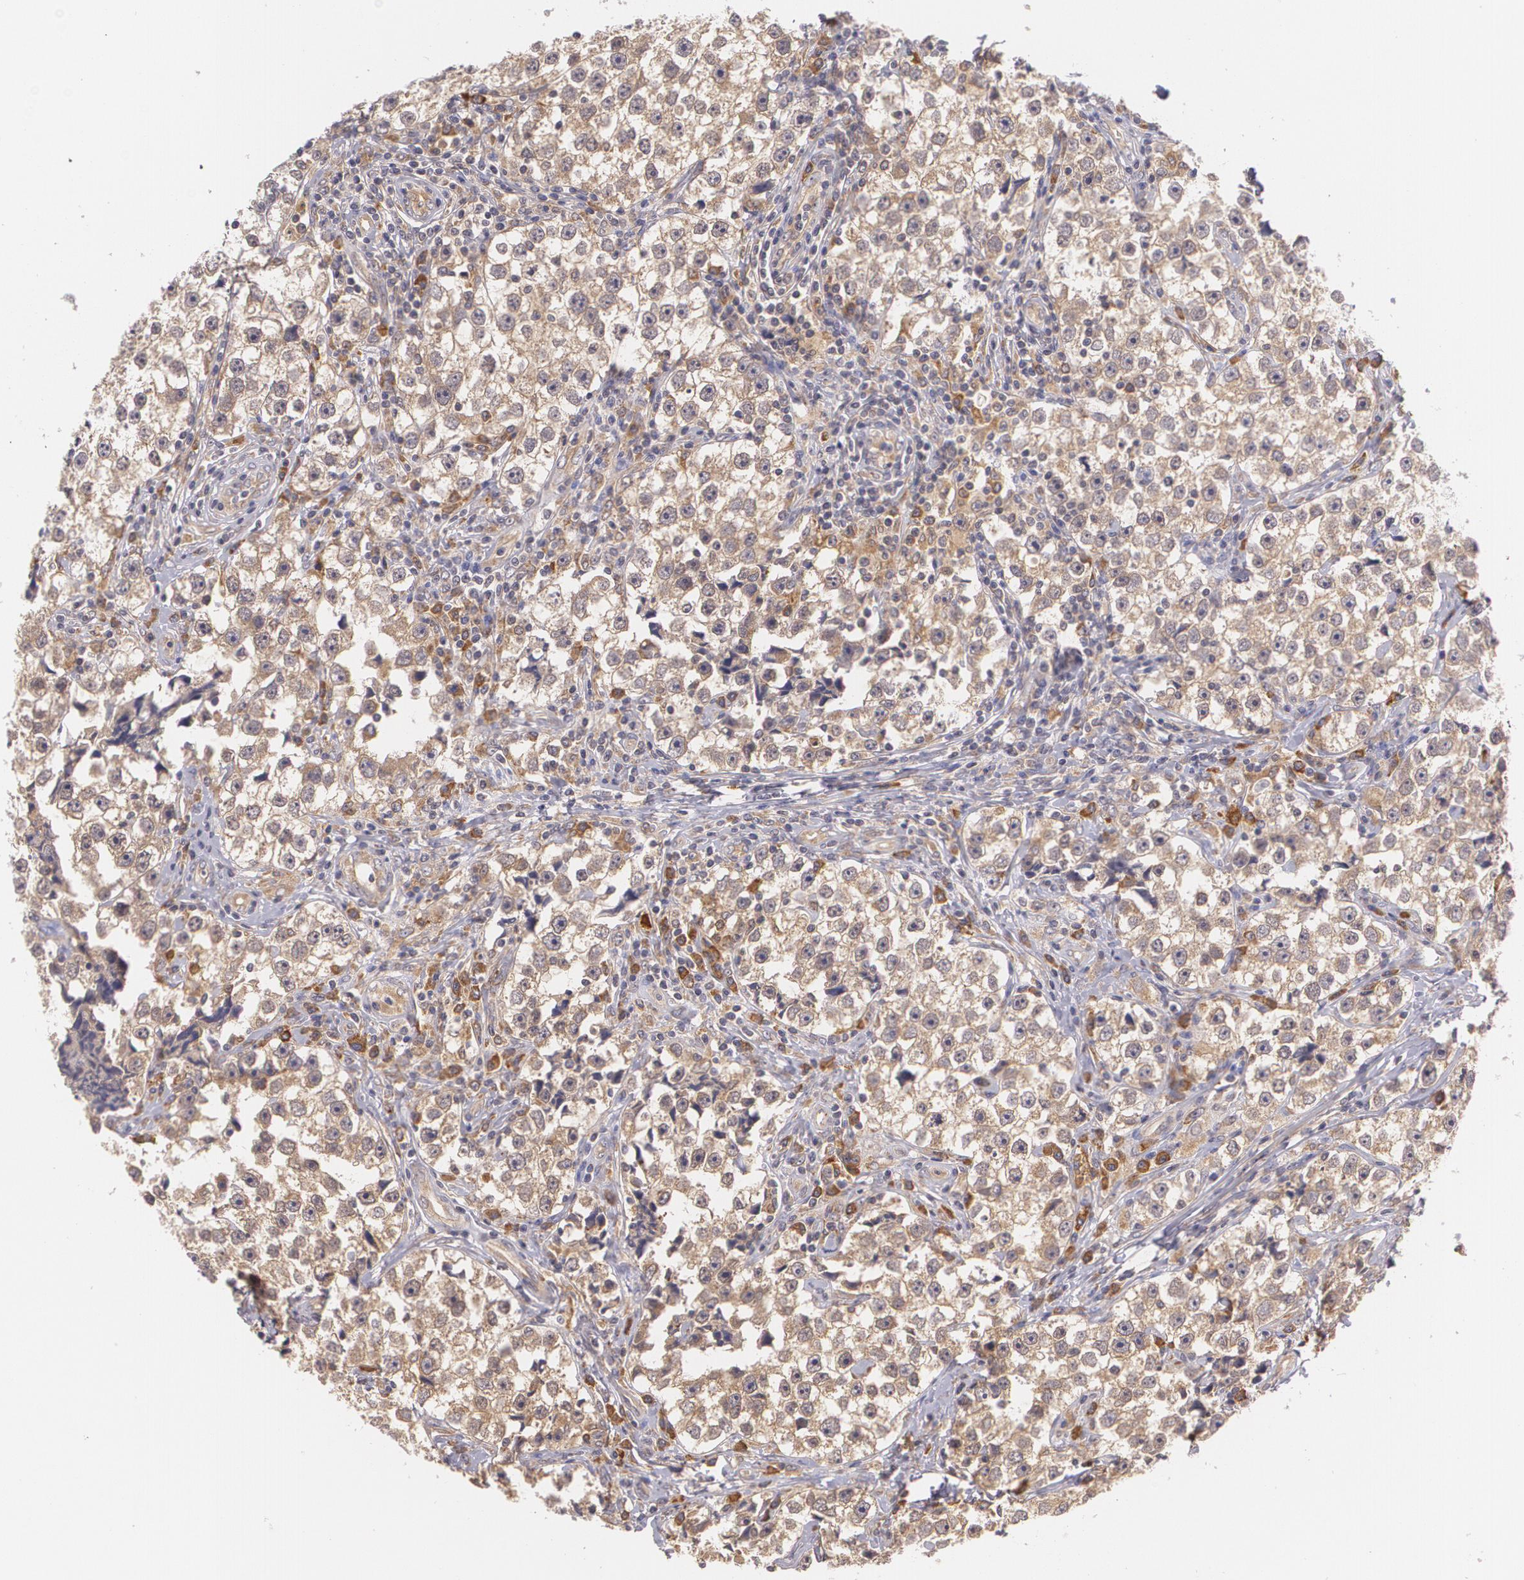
{"staining": {"intensity": "weak", "quantity": ">75%", "location": "cytoplasmic/membranous"}, "tissue": "testis cancer", "cell_type": "Tumor cells", "image_type": "cancer", "snomed": [{"axis": "morphology", "description": "Seminoma, NOS"}, {"axis": "topography", "description": "Testis"}], "caption": "High-magnification brightfield microscopy of testis seminoma stained with DAB (3,3'-diaminobenzidine) (brown) and counterstained with hematoxylin (blue). tumor cells exhibit weak cytoplasmic/membranous positivity is appreciated in about>75% of cells. Using DAB (brown) and hematoxylin (blue) stains, captured at high magnification using brightfield microscopy.", "gene": "CCL17", "patient": {"sex": "male", "age": 32}}